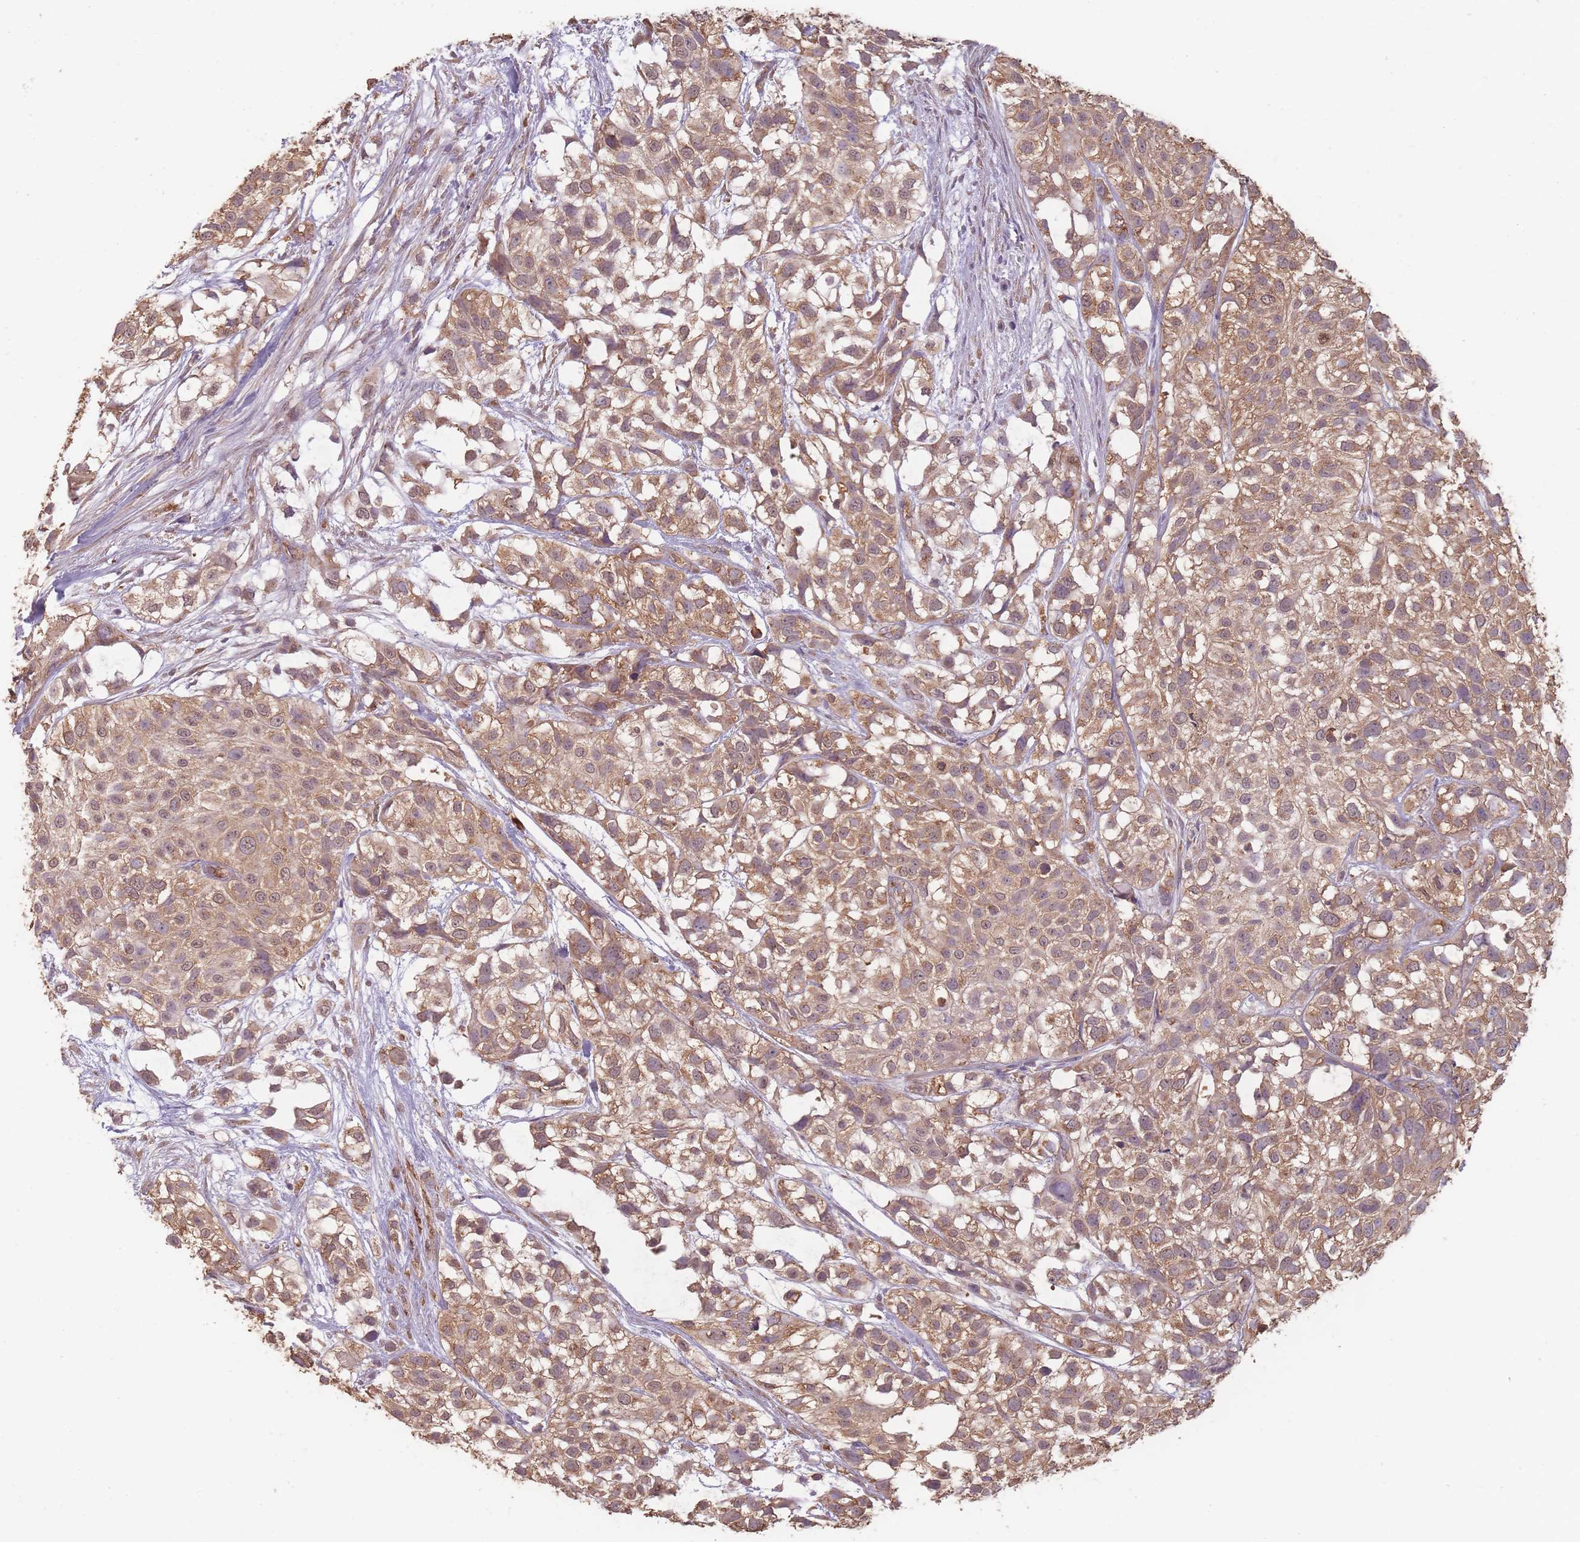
{"staining": {"intensity": "moderate", "quantity": ">75%", "location": "cytoplasmic/membranous"}, "tissue": "urothelial cancer", "cell_type": "Tumor cells", "image_type": "cancer", "snomed": [{"axis": "morphology", "description": "Urothelial carcinoma, High grade"}, {"axis": "topography", "description": "Urinary bladder"}], "caption": "High-grade urothelial carcinoma tissue reveals moderate cytoplasmic/membranous expression in approximately >75% of tumor cells The protein of interest is stained brown, and the nuclei are stained in blue (DAB IHC with brightfield microscopy, high magnification).", "gene": "SANBR", "patient": {"sex": "male", "age": 56}}